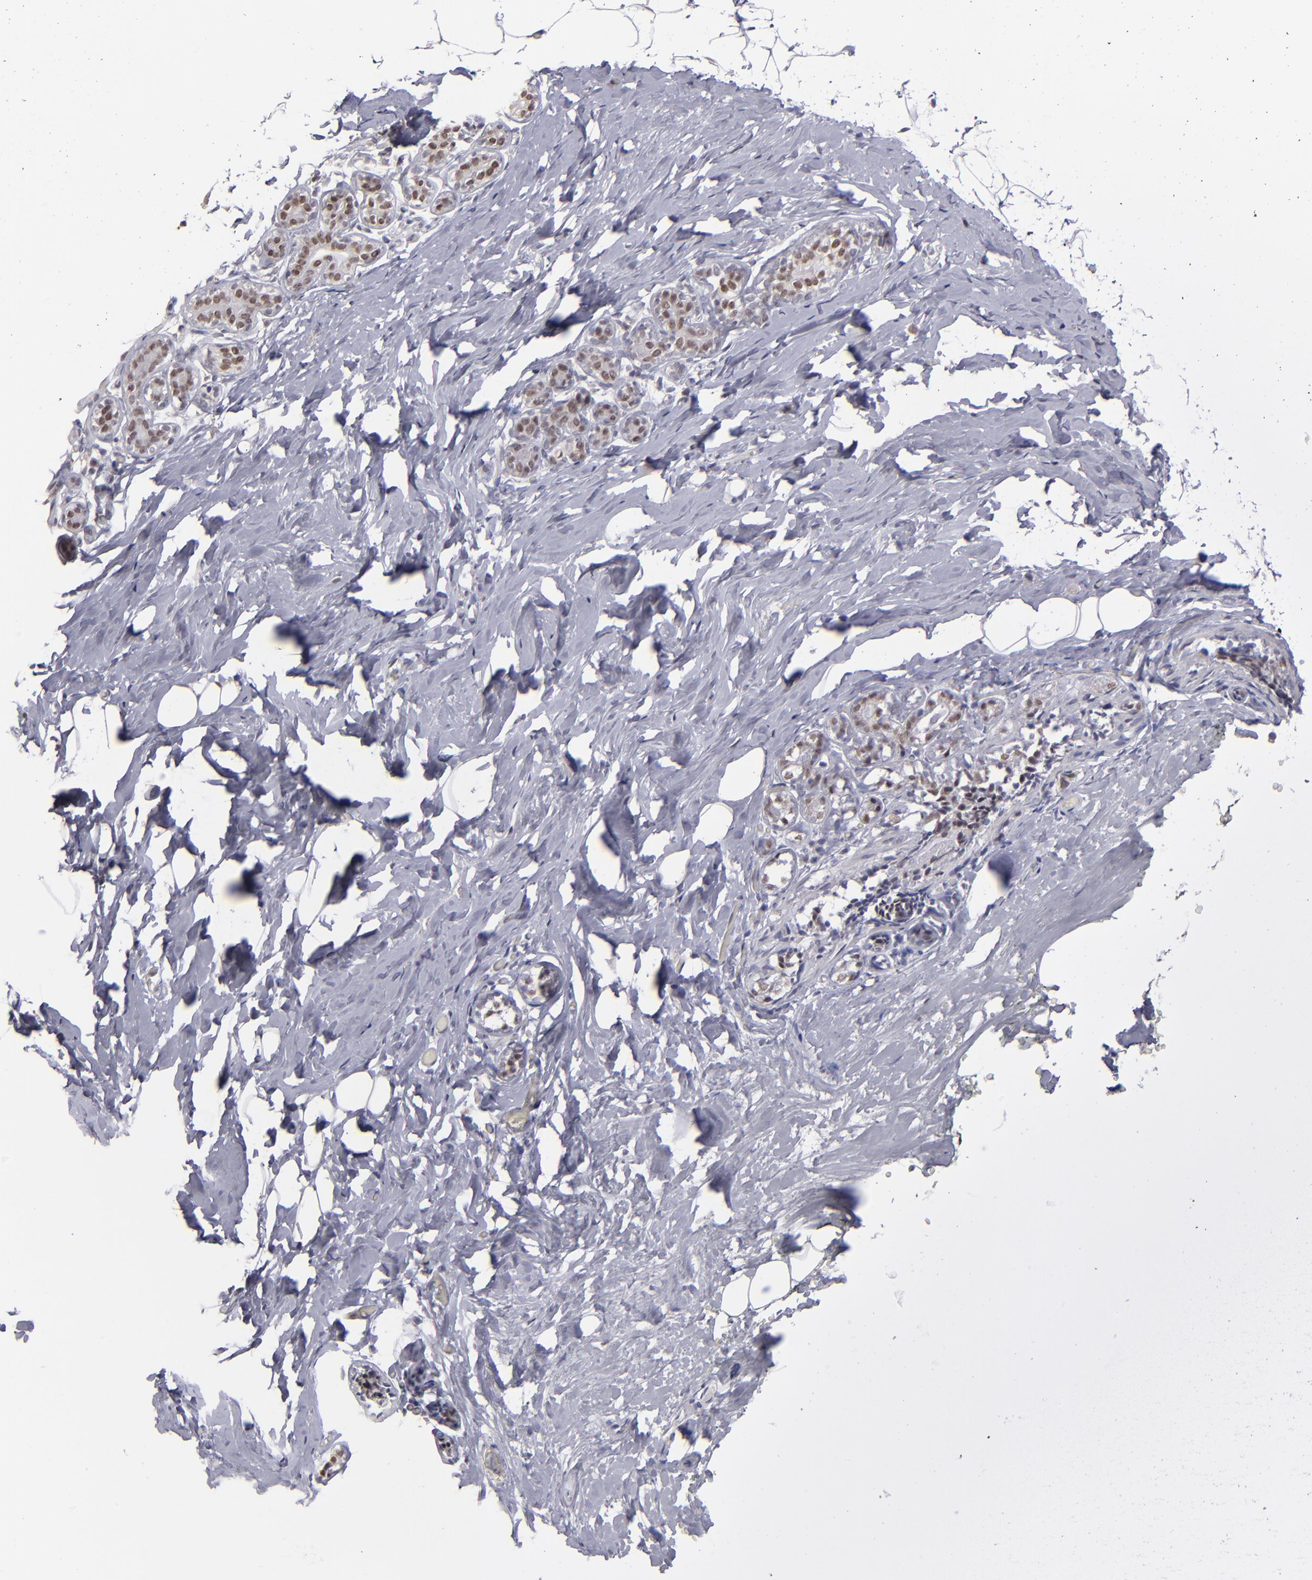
{"staining": {"intensity": "negative", "quantity": "none", "location": "none"}, "tissue": "breast", "cell_type": "Adipocytes", "image_type": "normal", "snomed": [{"axis": "morphology", "description": "Normal tissue, NOS"}, {"axis": "topography", "description": "Breast"}, {"axis": "topography", "description": "Soft tissue"}], "caption": "Immunohistochemistry of unremarkable breast reveals no expression in adipocytes. (DAB (3,3'-diaminobenzidine) immunohistochemistry (IHC) with hematoxylin counter stain).", "gene": "RREB1", "patient": {"sex": "female", "age": 75}}